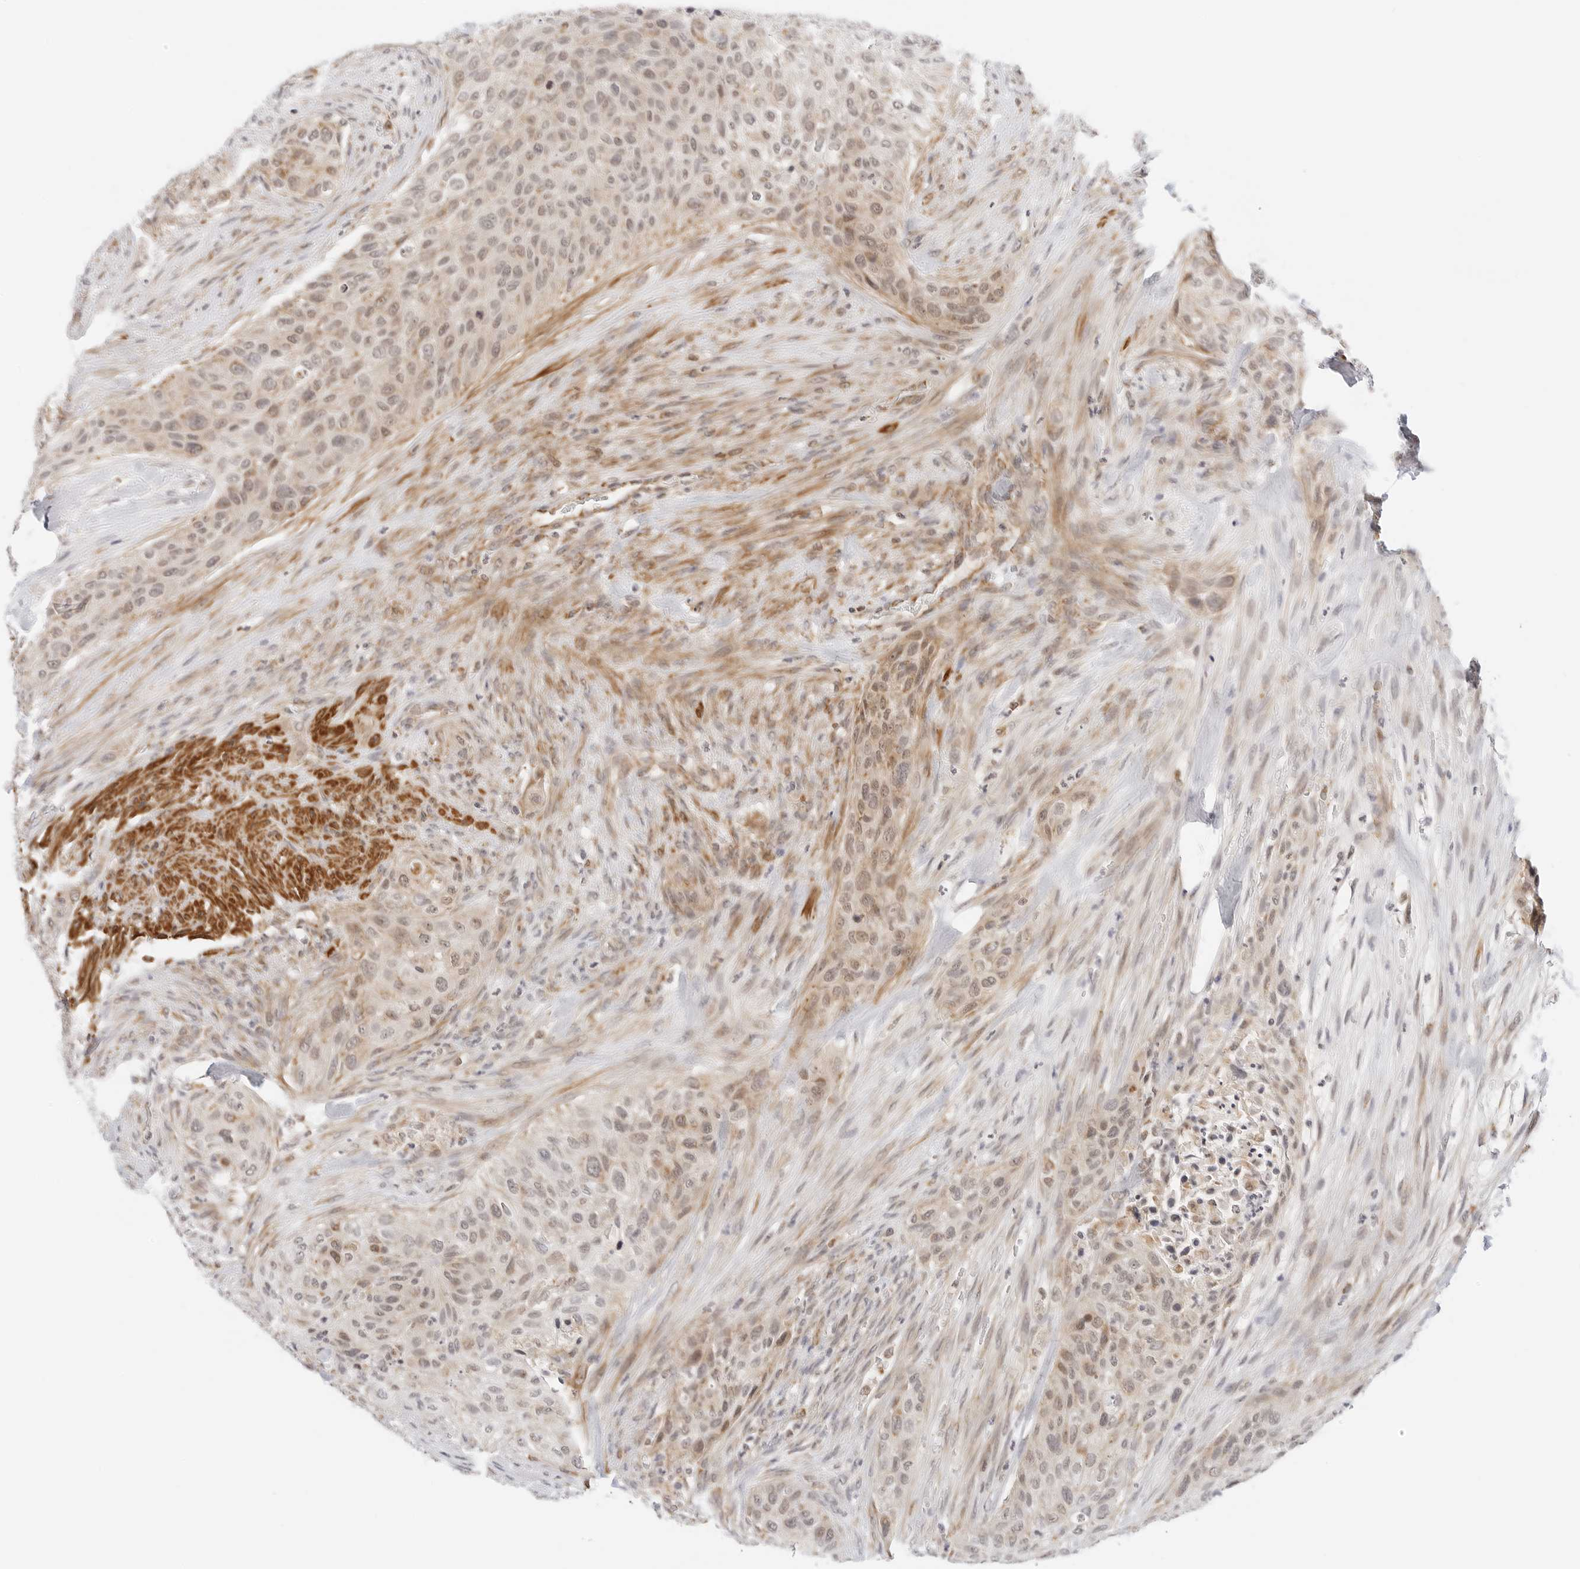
{"staining": {"intensity": "weak", "quantity": "25%-75%", "location": "cytoplasmic/membranous,nuclear"}, "tissue": "urothelial cancer", "cell_type": "Tumor cells", "image_type": "cancer", "snomed": [{"axis": "morphology", "description": "Urothelial carcinoma, High grade"}, {"axis": "topography", "description": "Urinary bladder"}], "caption": "Immunohistochemical staining of urothelial carcinoma (high-grade) exhibits low levels of weak cytoplasmic/membranous and nuclear protein staining in approximately 25%-75% of tumor cells.", "gene": "GORAB", "patient": {"sex": "male", "age": 35}}